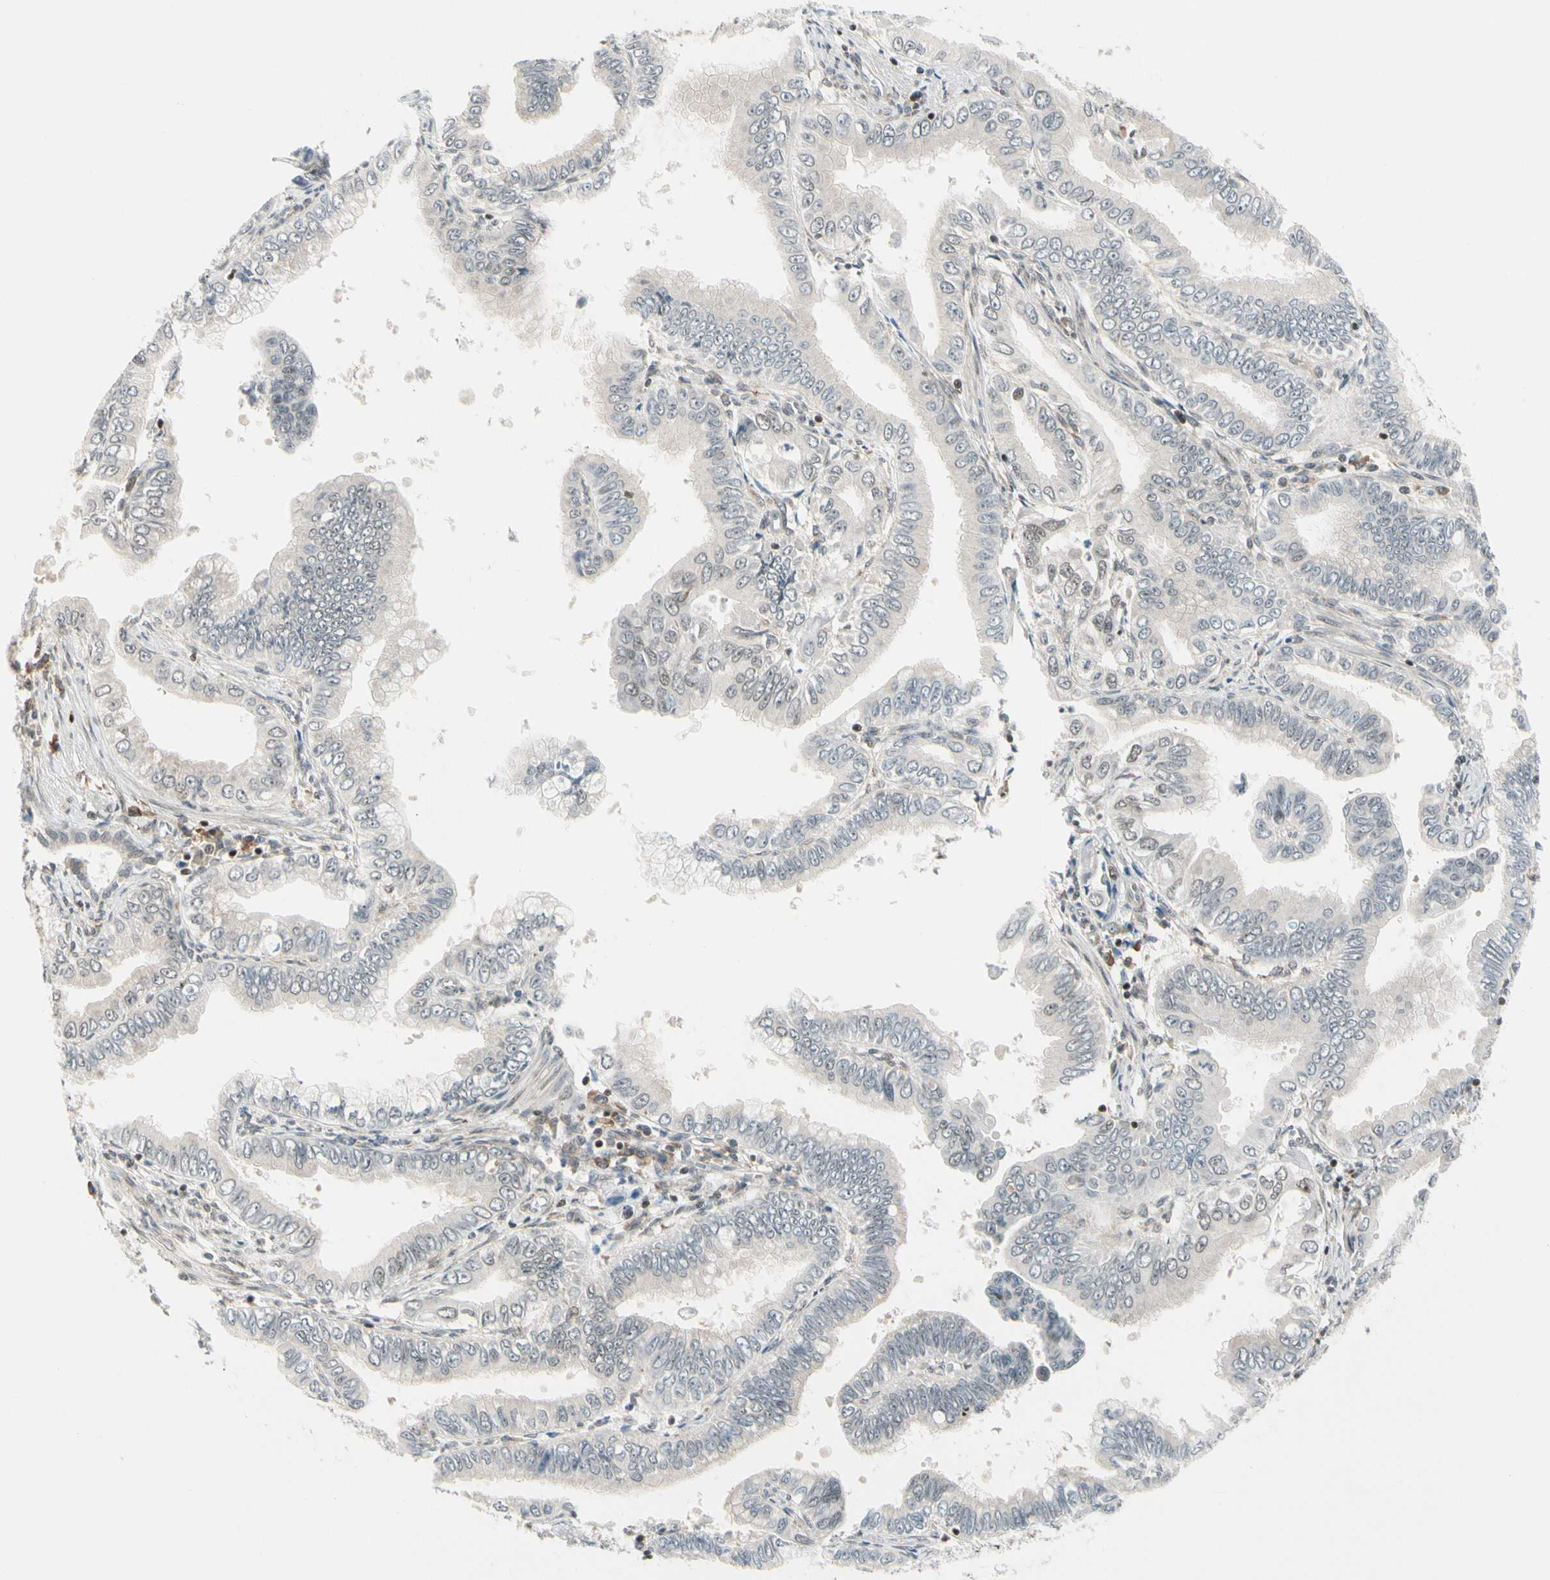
{"staining": {"intensity": "weak", "quantity": "25%-75%", "location": "cytoplasmic/membranous,nuclear"}, "tissue": "pancreatic cancer", "cell_type": "Tumor cells", "image_type": "cancer", "snomed": [{"axis": "morphology", "description": "Normal tissue, NOS"}, {"axis": "topography", "description": "Lymph node"}], "caption": "A photomicrograph of pancreatic cancer stained for a protein displays weak cytoplasmic/membranous and nuclear brown staining in tumor cells. Using DAB (3,3'-diaminobenzidine) (brown) and hematoxylin (blue) stains, captured at high magnification using brightfield microscopy.", "gene": "DAXX", "patient": {"sex": "male", "age": 50}}